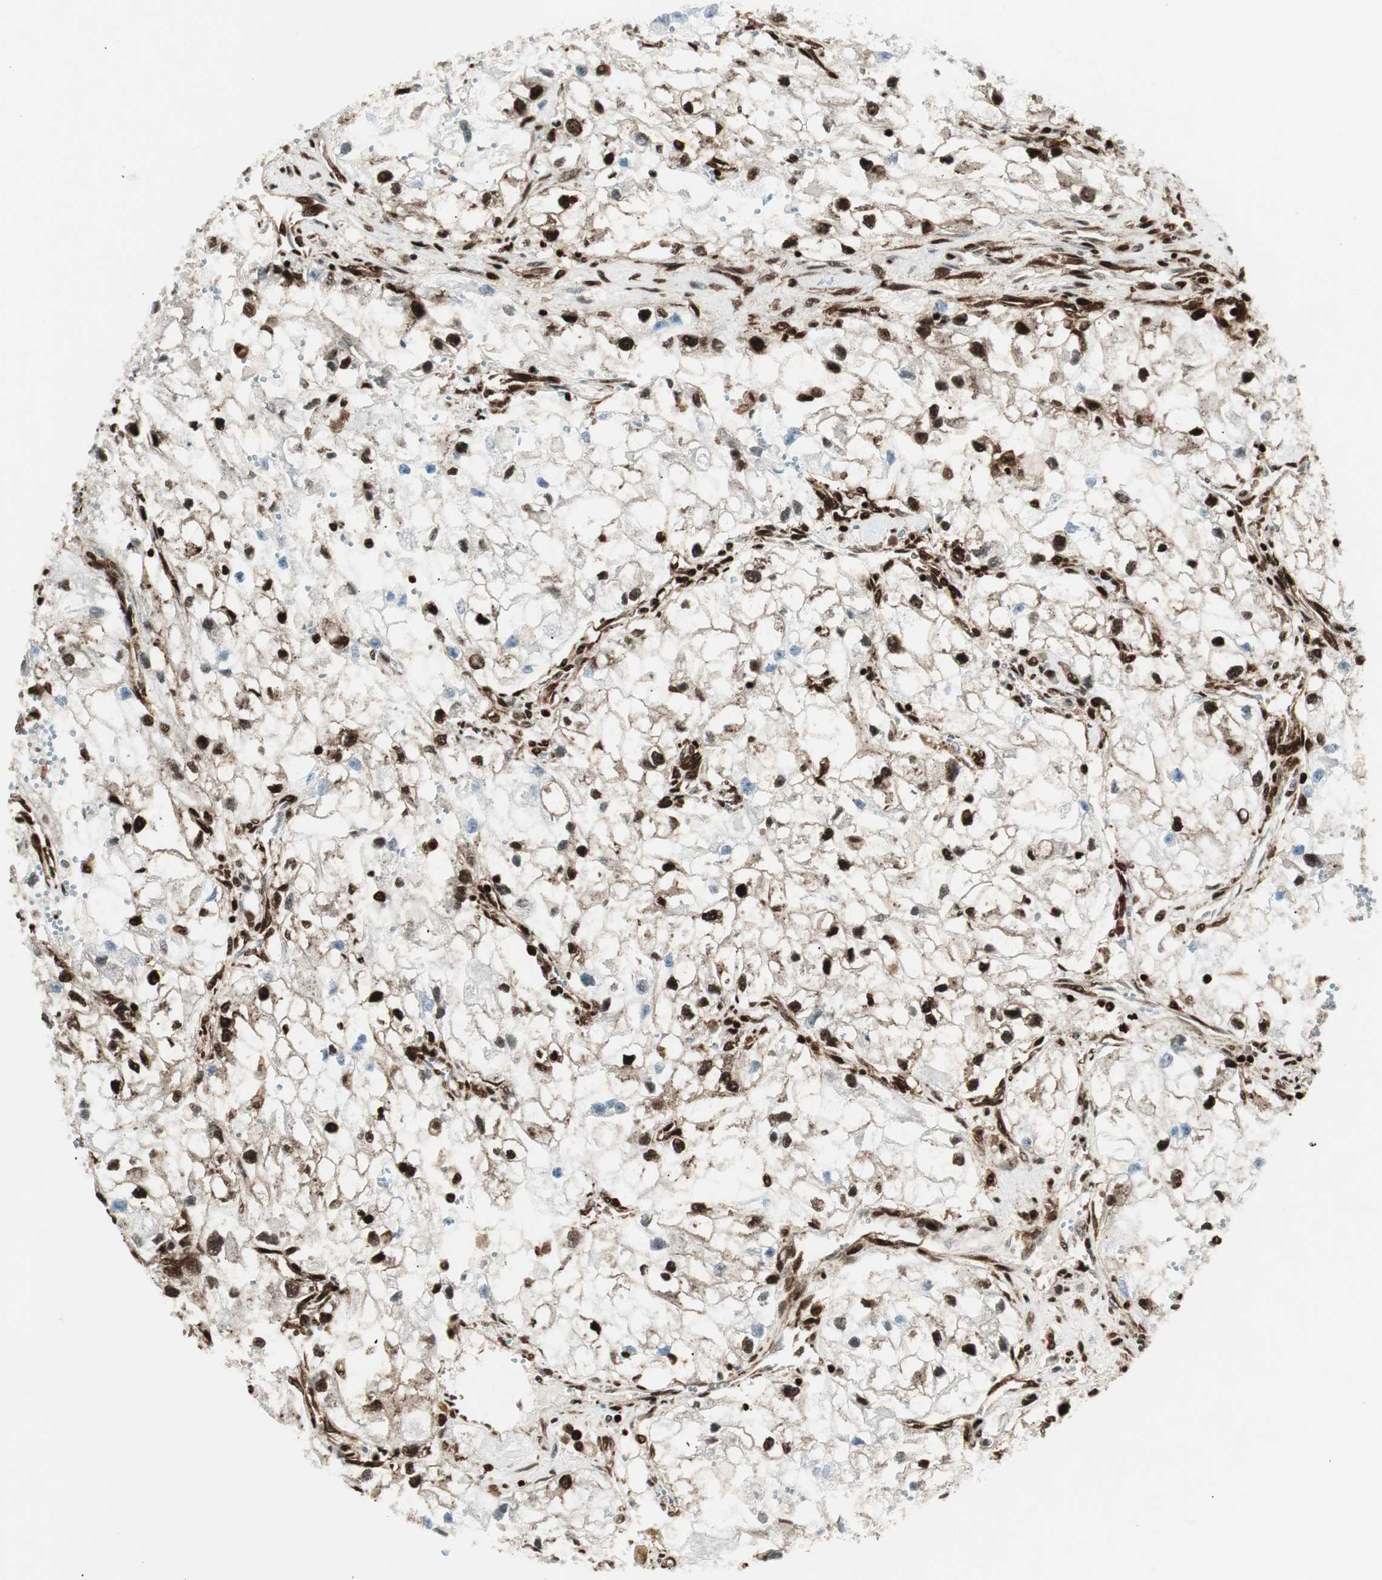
{"staining": {"intensity": "strong", "quantity": ">75%", "location": "nuclear"}, "tissue": "renal cancer", "cell_type": "Tumor cells", "image_type": "cancer", "snomed": [{"axis": "morphology", "description": "Adenocarcinoma, NOS"}, {"axis": "topography", "description": "Kidney"}], "caption": "IHC (DAB (3,3'-diaminobenzidine)) staining of human renal cancer (adenocarcinoma) displays strong nuclear protein staining in approximately >75% of tumor cells.", "gene": "EWSR1", "patient": {"sex": "female", "age": 70}}